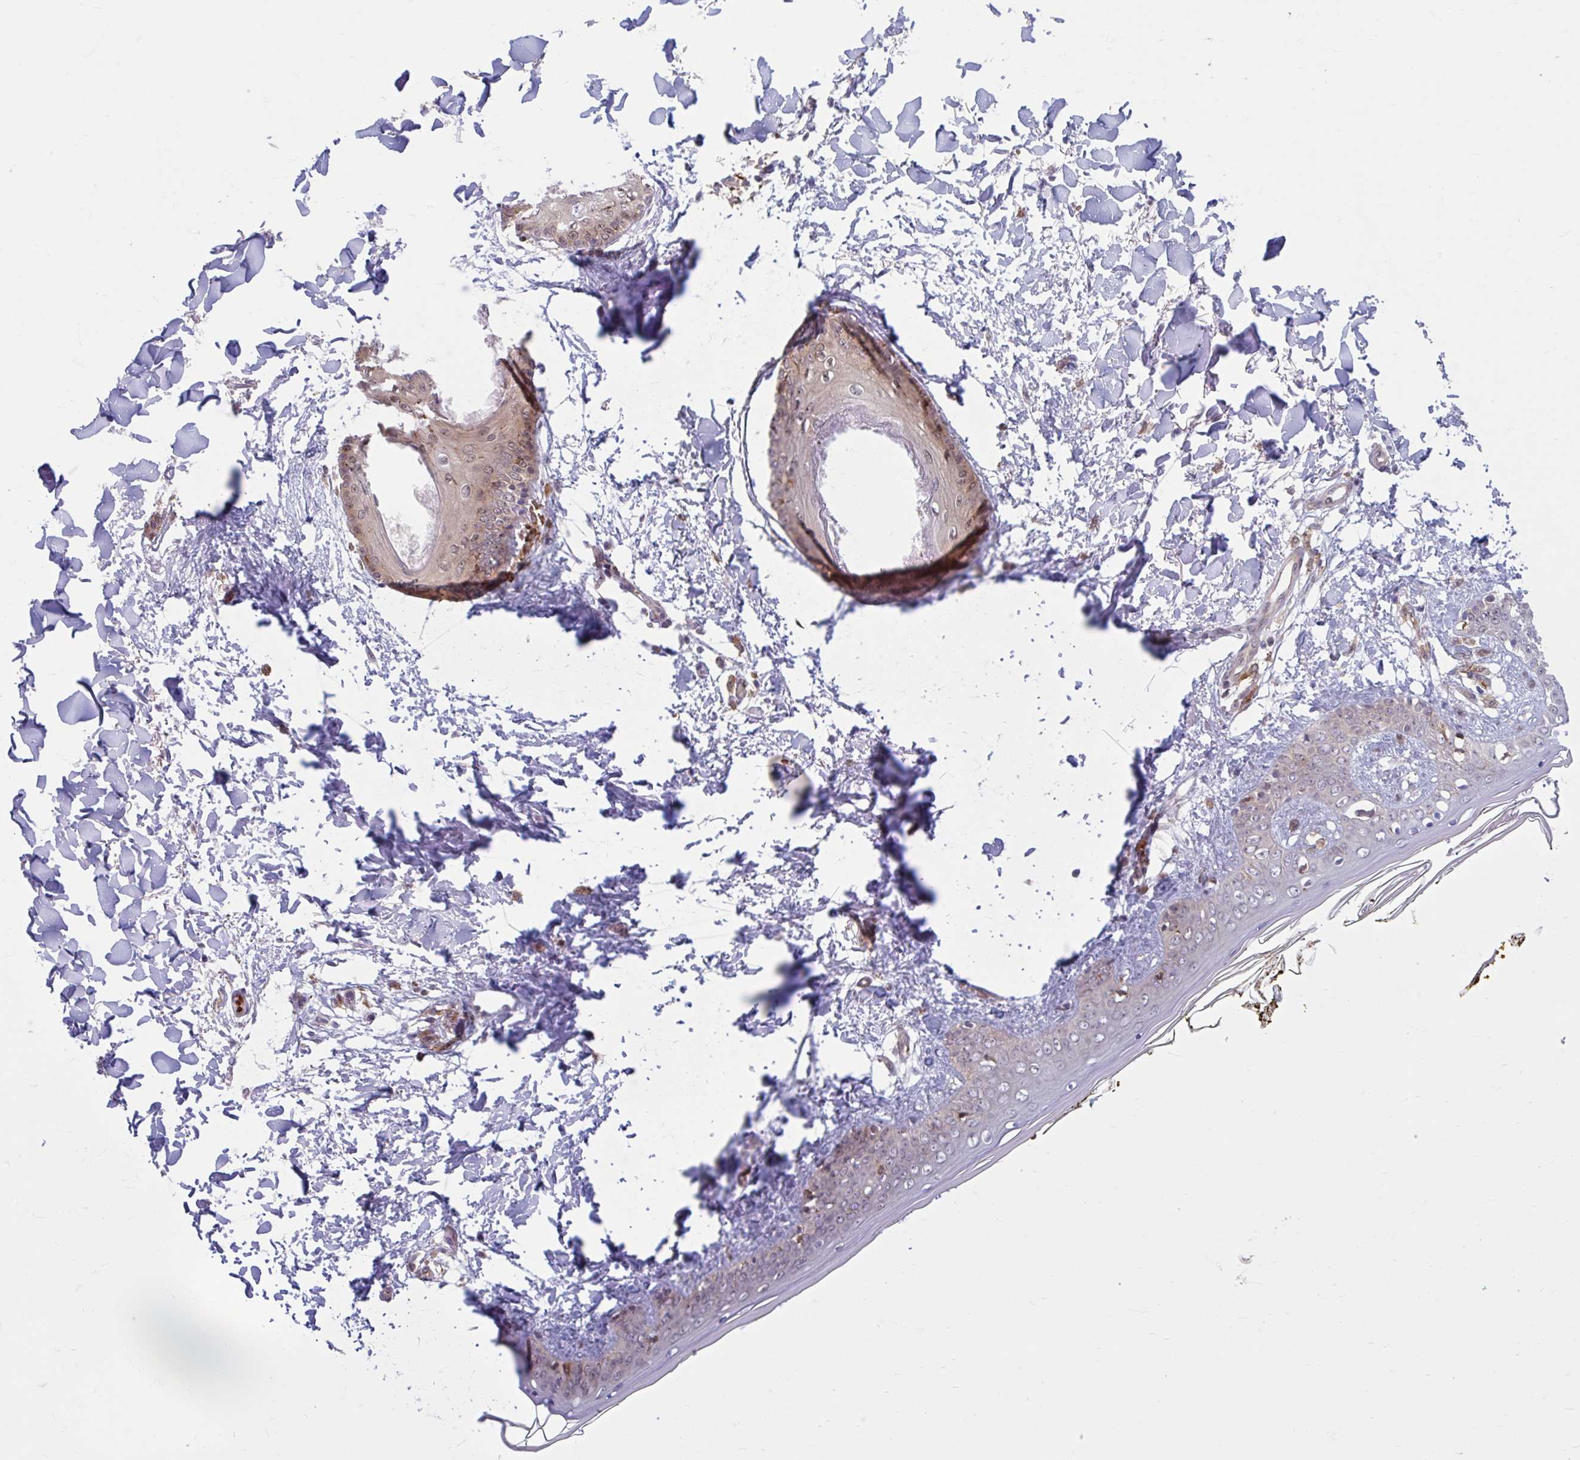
{"staining": {"intensity": "moderate", "quantity": "25%-75%", "location": "cytoplasmic/membranous"}, "tissue": "skin", "cell_type": "Fibroblasts", "image_type": "normal", "snomed": [{"axis": "morphology", "description": "Normal tissue, NOS"}, {"axis": "topography", "description": "Skin"}], "caption": "Protein staining by immunohistochemistry (IHC) reveals moderate cytoplasmic/membranous staining in approximately 25%-75% of fibroblasts in unremarkable skin.", "gene": "HMBS", "patient": {"sex": "female", "age": 34}}